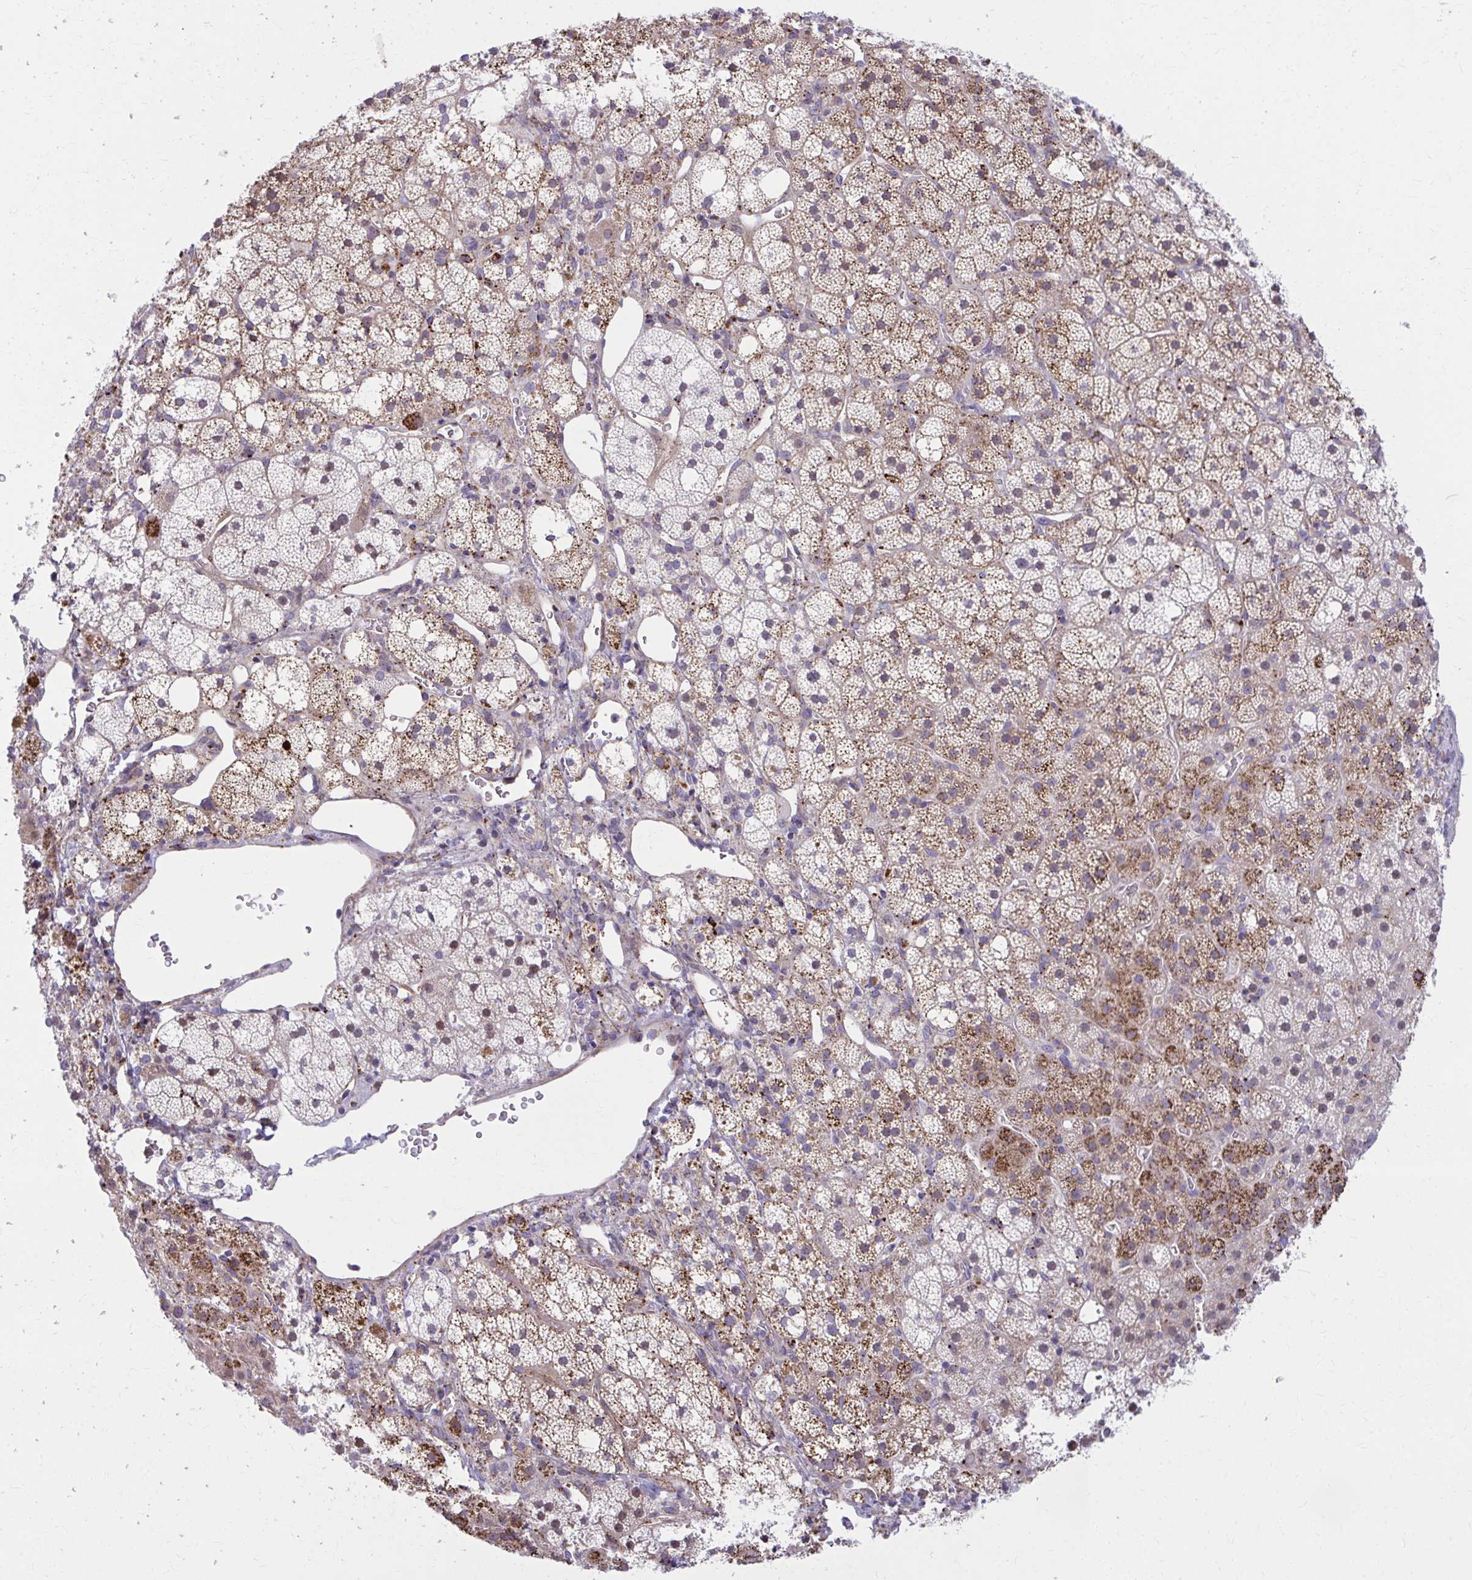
{"staining": {"intensity": "strong", "quantity": ">75%", "location": "cytoplasmic/membranous"}, "tissue": "adrenal gland", "cell_type": "Glandular cells", "image_type": "normal", "snomed": [{"axis": "morphology", "description": "Normal tissue, NOS"}, {"axis": "topography", "description": "Adrenal gland"}], "caption": "Immunohistochemical staining of normal human adrenal gland displays high levels of strong cytoplasmic/membranous expression in approximately >75% of glandular cells.", "gene": "LRRC4B", "patient": {"sex": "male", "age": 53}}